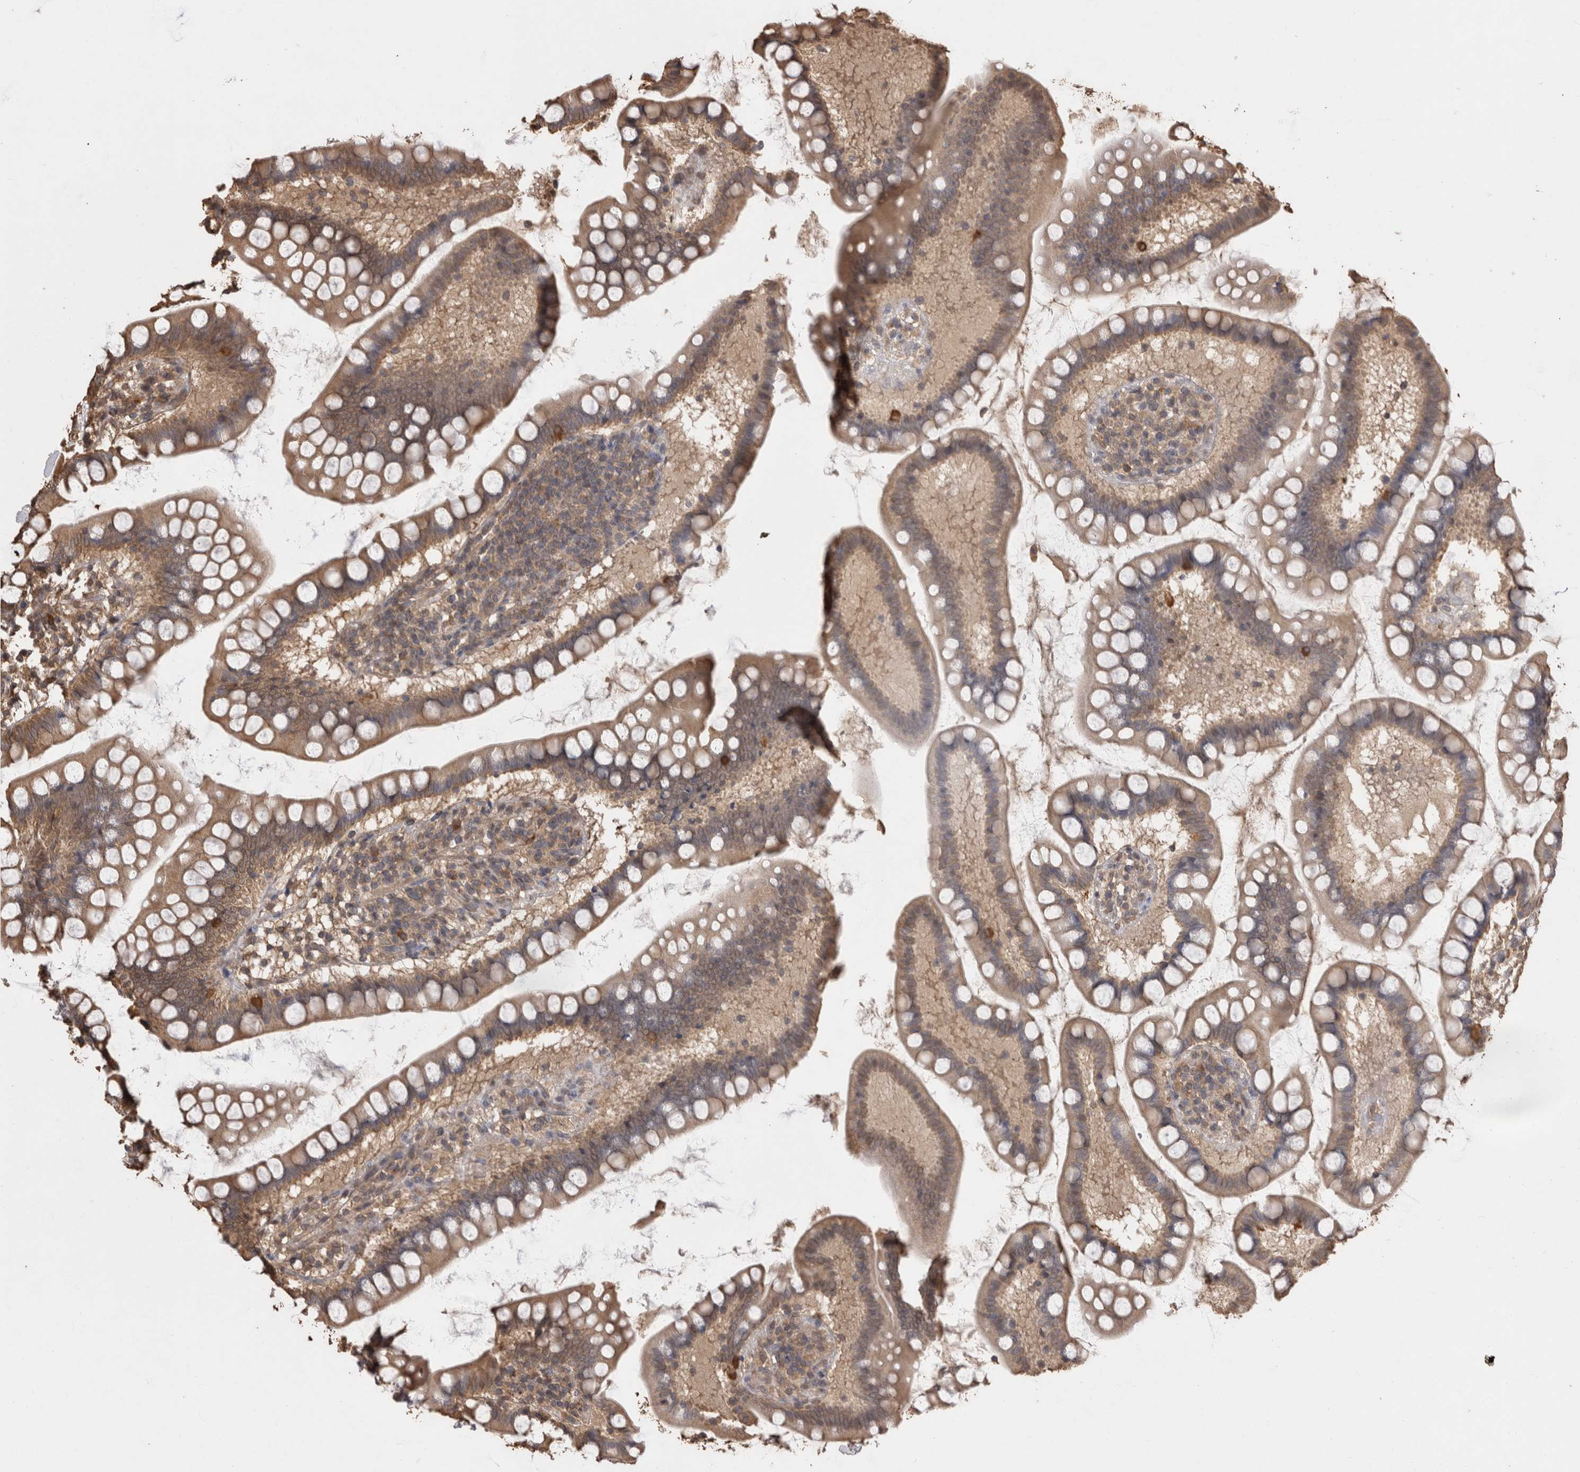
{"staining": {"intensity": "moderate", "quantity": ">75%", "location": "cytoplasmic/membranous"}, "tissue": "small intestine", "cell_type": "Glandular cells", "image_type": "normal", "snomed": [{"axis": "morphology", "description": "Normal tissue, NOS"}, {"axis": "topography", "description": "Small intestine"}], "caption": "DAB immunohistochemical staining of normal small intestine exhibits moderate cytoplasmic/membranous protein positivity in approximately >75% of glandular cells. The staining was performed using DAB (3,3'-diaminobenzidine), with brown indicating positive protein expression. Nuclei are stained blue with hematoxylin.", "gene": "SOCS5", "patient": {"sex": "female", "age": 84}}